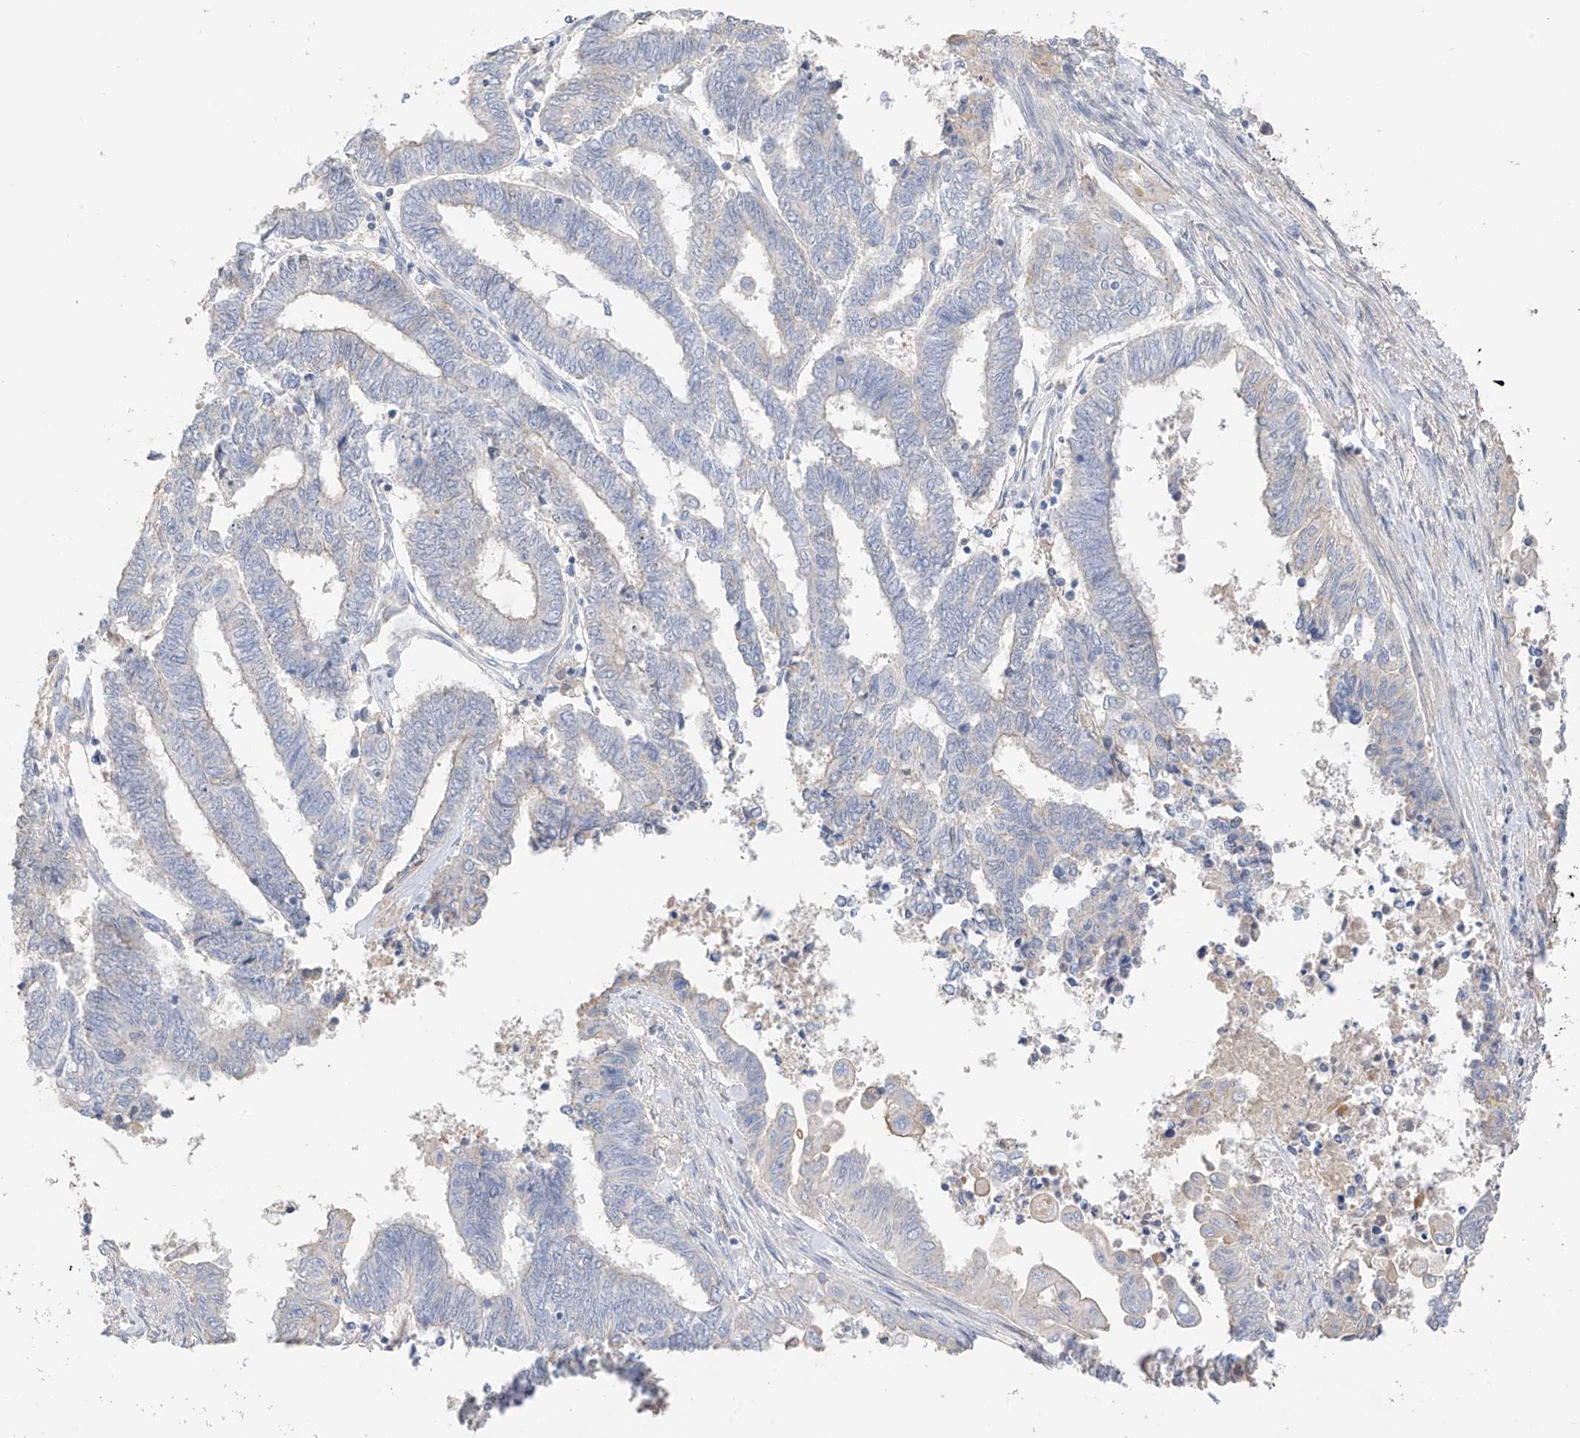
{"staining": {"intensity": "negative", "quantity": "none", "location": "none"}, "tissue": "endometrial cancer", "cell_type": "Tumor cells", "image_type": "cancer", "snomed": [{"axis": "morphology", "description": "Adenocarcinoma, NOS"}, {"axis": "topography", "description": "Uterus"}, {"axis": "topography", "description": "Endometrium"}], "caption": "Immunohistochemistry histopathology image of human endometrial adenocarcinoma stained for a protein (brown), which exhibits no positivity in tumor cells.", "gene": "CAPN13", "patient": {"sex": "female", "age": 70}}